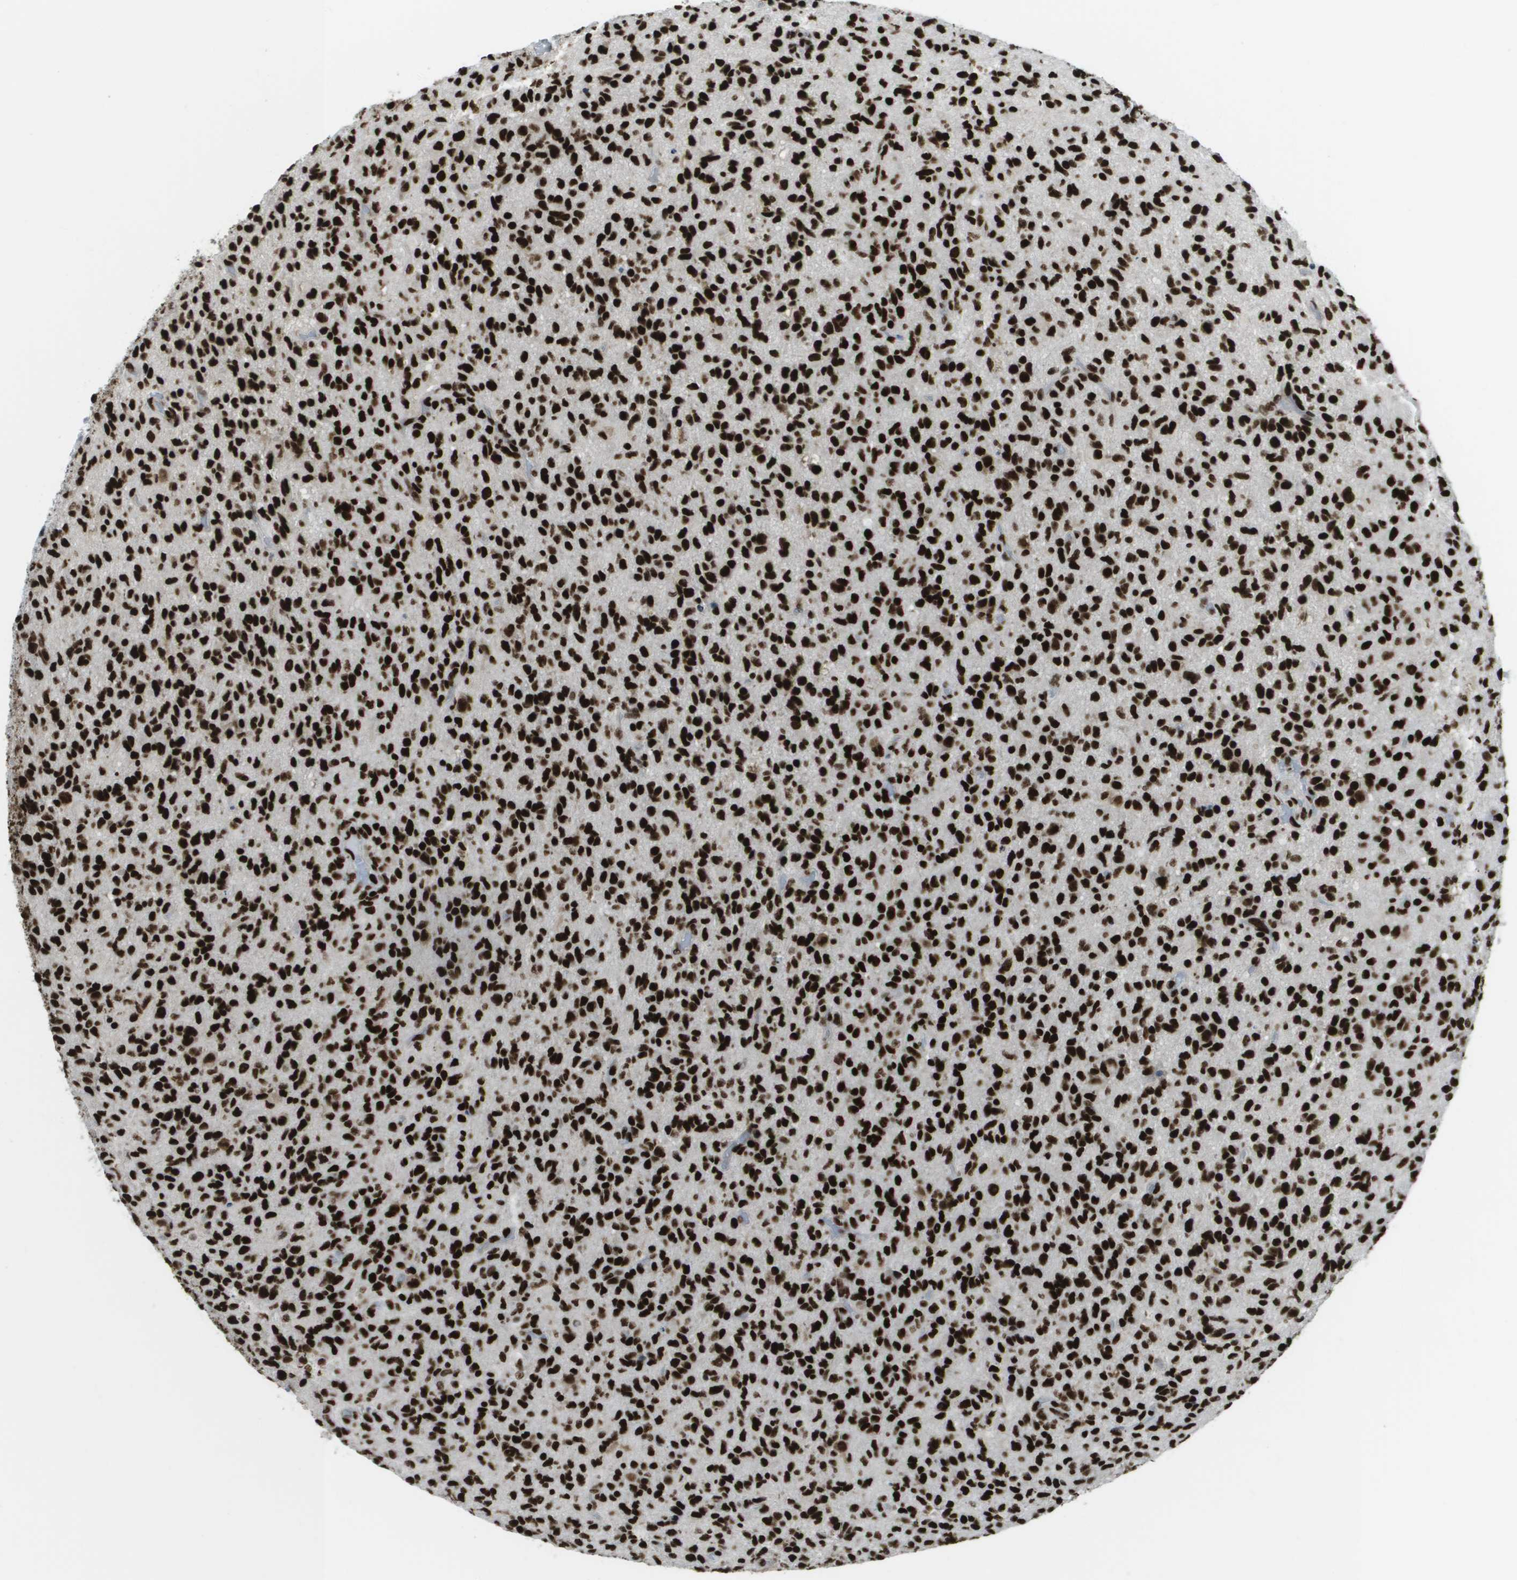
{"staining": {"intensity": "strong", "quantity": ">75%", "location": "nuclear"}, "tissue": "glioma", "cell_type": "Tumor cells", "image_type": "cancer", "snomed": [{"axis": "morphology", "description": "Glioma, malignant, High grade"}, {"axis": "topography", "description": "Brain"}], "caption": "Immunohistochemistry of human malignant high-grade glioma reveals high levels of strong nuclear staining in about >75% of tumor cells. (DAB (3,3'-diaminobenzidine) IHC with brightfield microscopy, high magnification).", "gene": "GLYR1", "patient": {"sex": "male", "age": 71}}